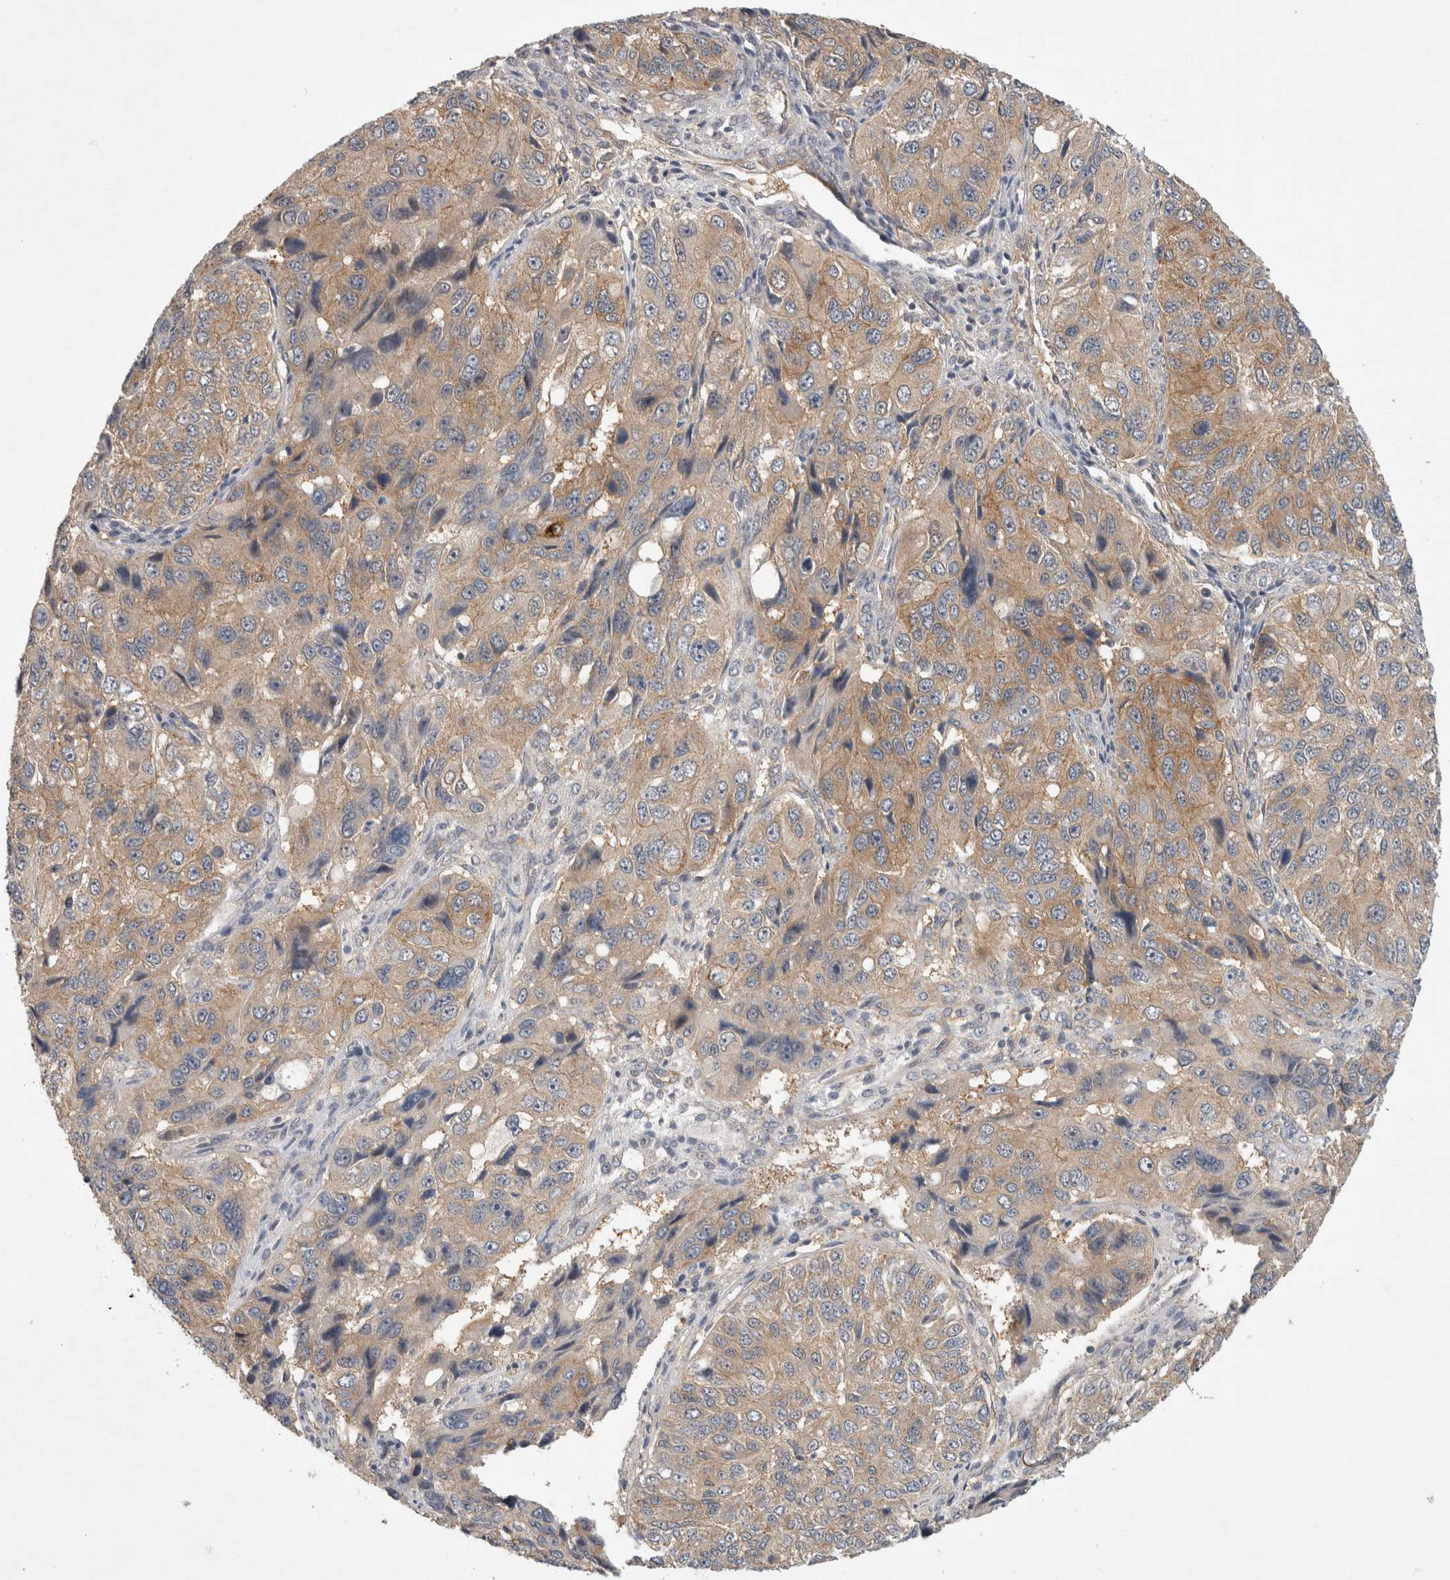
{"staining": {"intensity": "weak", "quantity": ">75%", "location": "cytoplasmic/membranous"}, "tissue": "ovarian cancer", "cell_type": "Tumor cells", "image_type": "cancer", "snomed": [{"axis": "morphology", "description": "Carcinoma, endometroid"}, {"axis": "topography", "description": "Ovary"}], "caption": "This photomicrograph reveals immunohistochemistry staining of ovarian cancer (endometroid carcinoma), with low weak cytoplasmic/membranous positivity in about >75% of tumor cells.", "gene": "CERS3", "patient": {"sex": "female", "age": 51}}